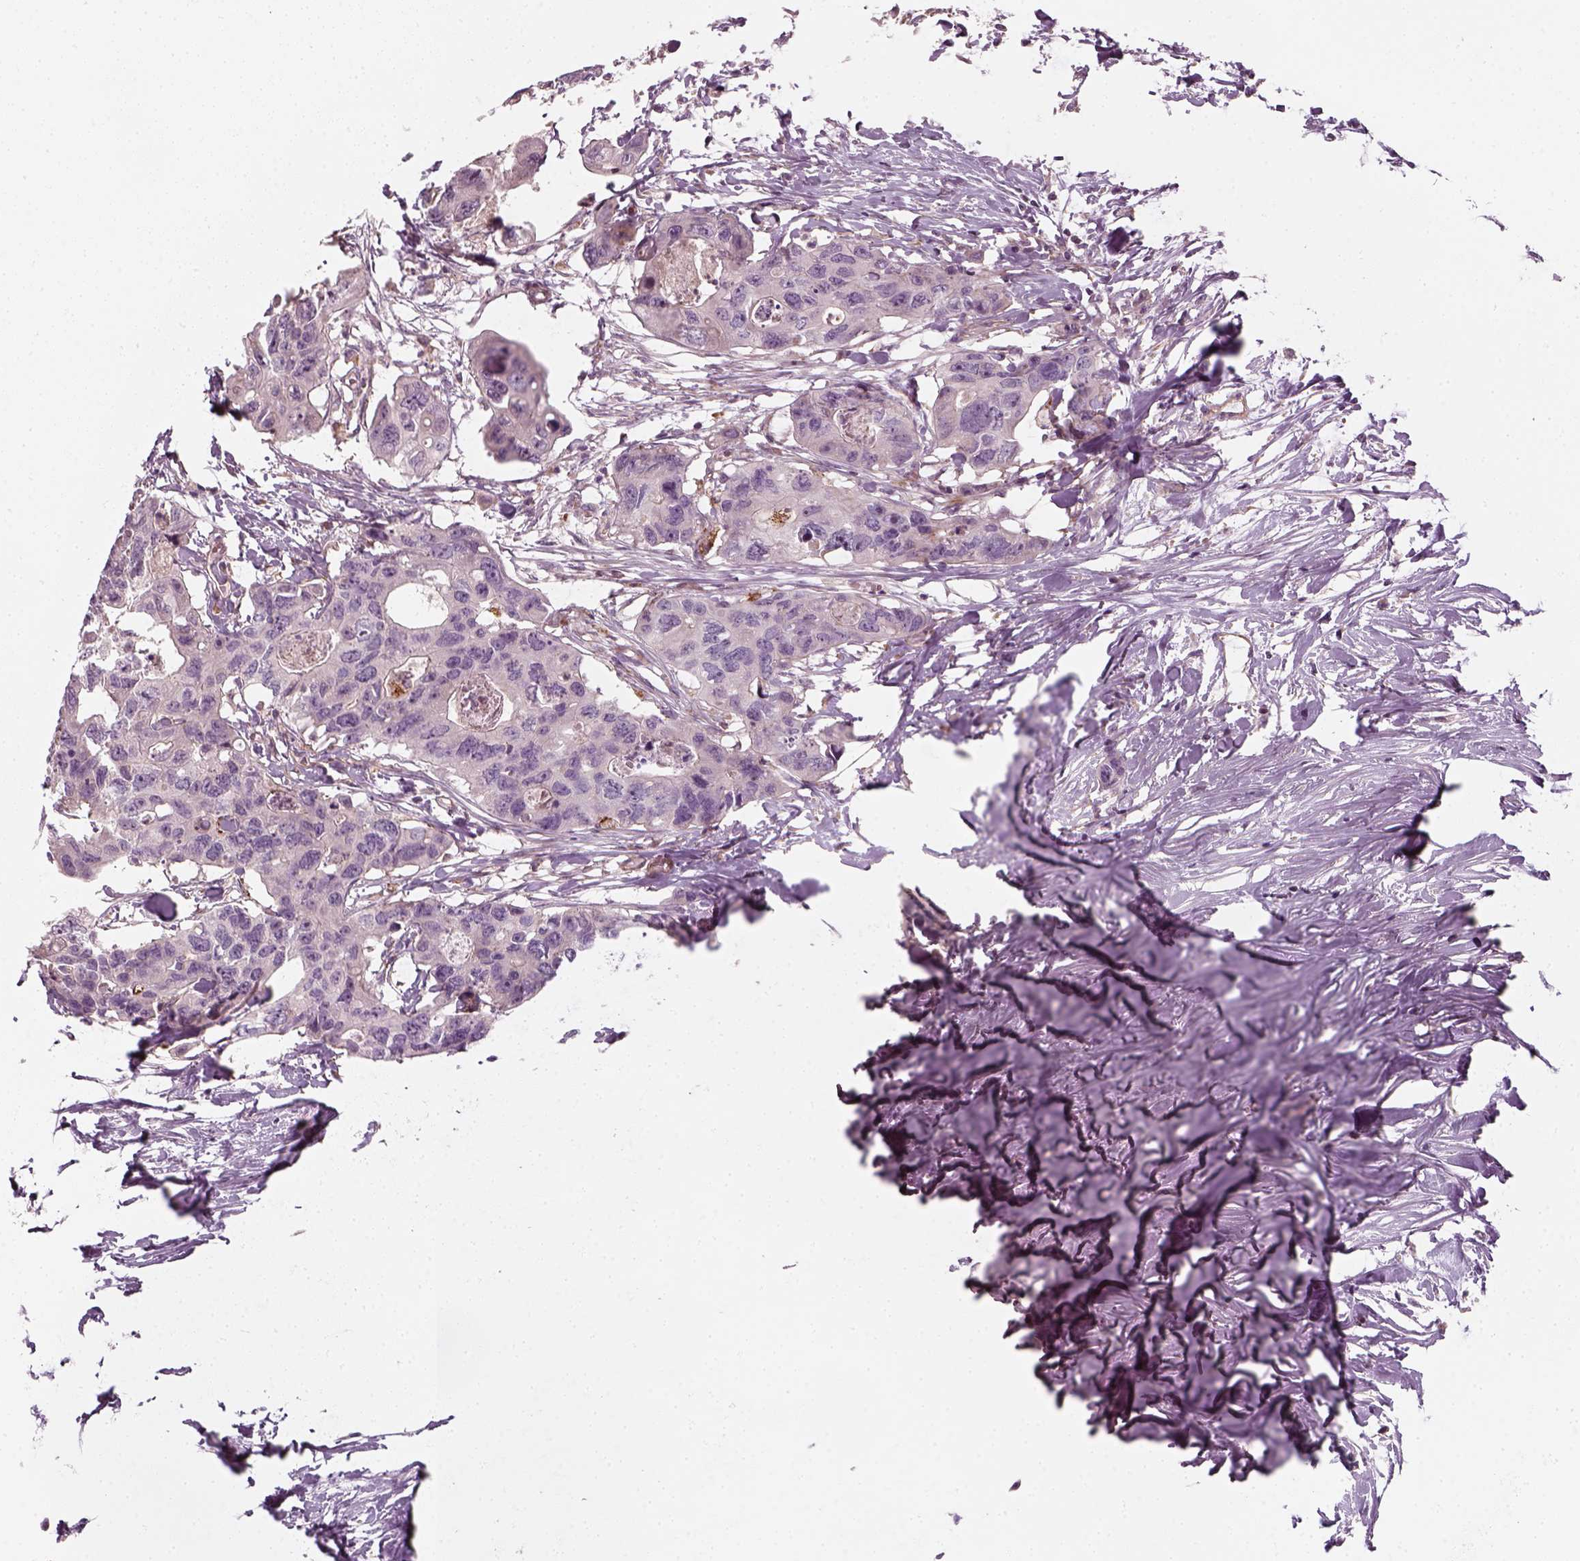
{"staining": {"intensity": "negative", "quantity": "none", "location": "none"}, "tissue": "colorectal cancer", "cell_type": "Tumor cells", "image_type": "cancer", "snomed": [{"axis": "morphology", "description": "Adenocarcinoma, NOS"}, {"axis": "topography", "description": "Rectum"}], "caption": "Immunohistochemistry micrograph of colorectal adenocarcinoma stained for a protein (brown), which reveals no positivity in tumor cells.", "gene": "DNASE1L1", "patient": {"sex": "male", "age": 57}}